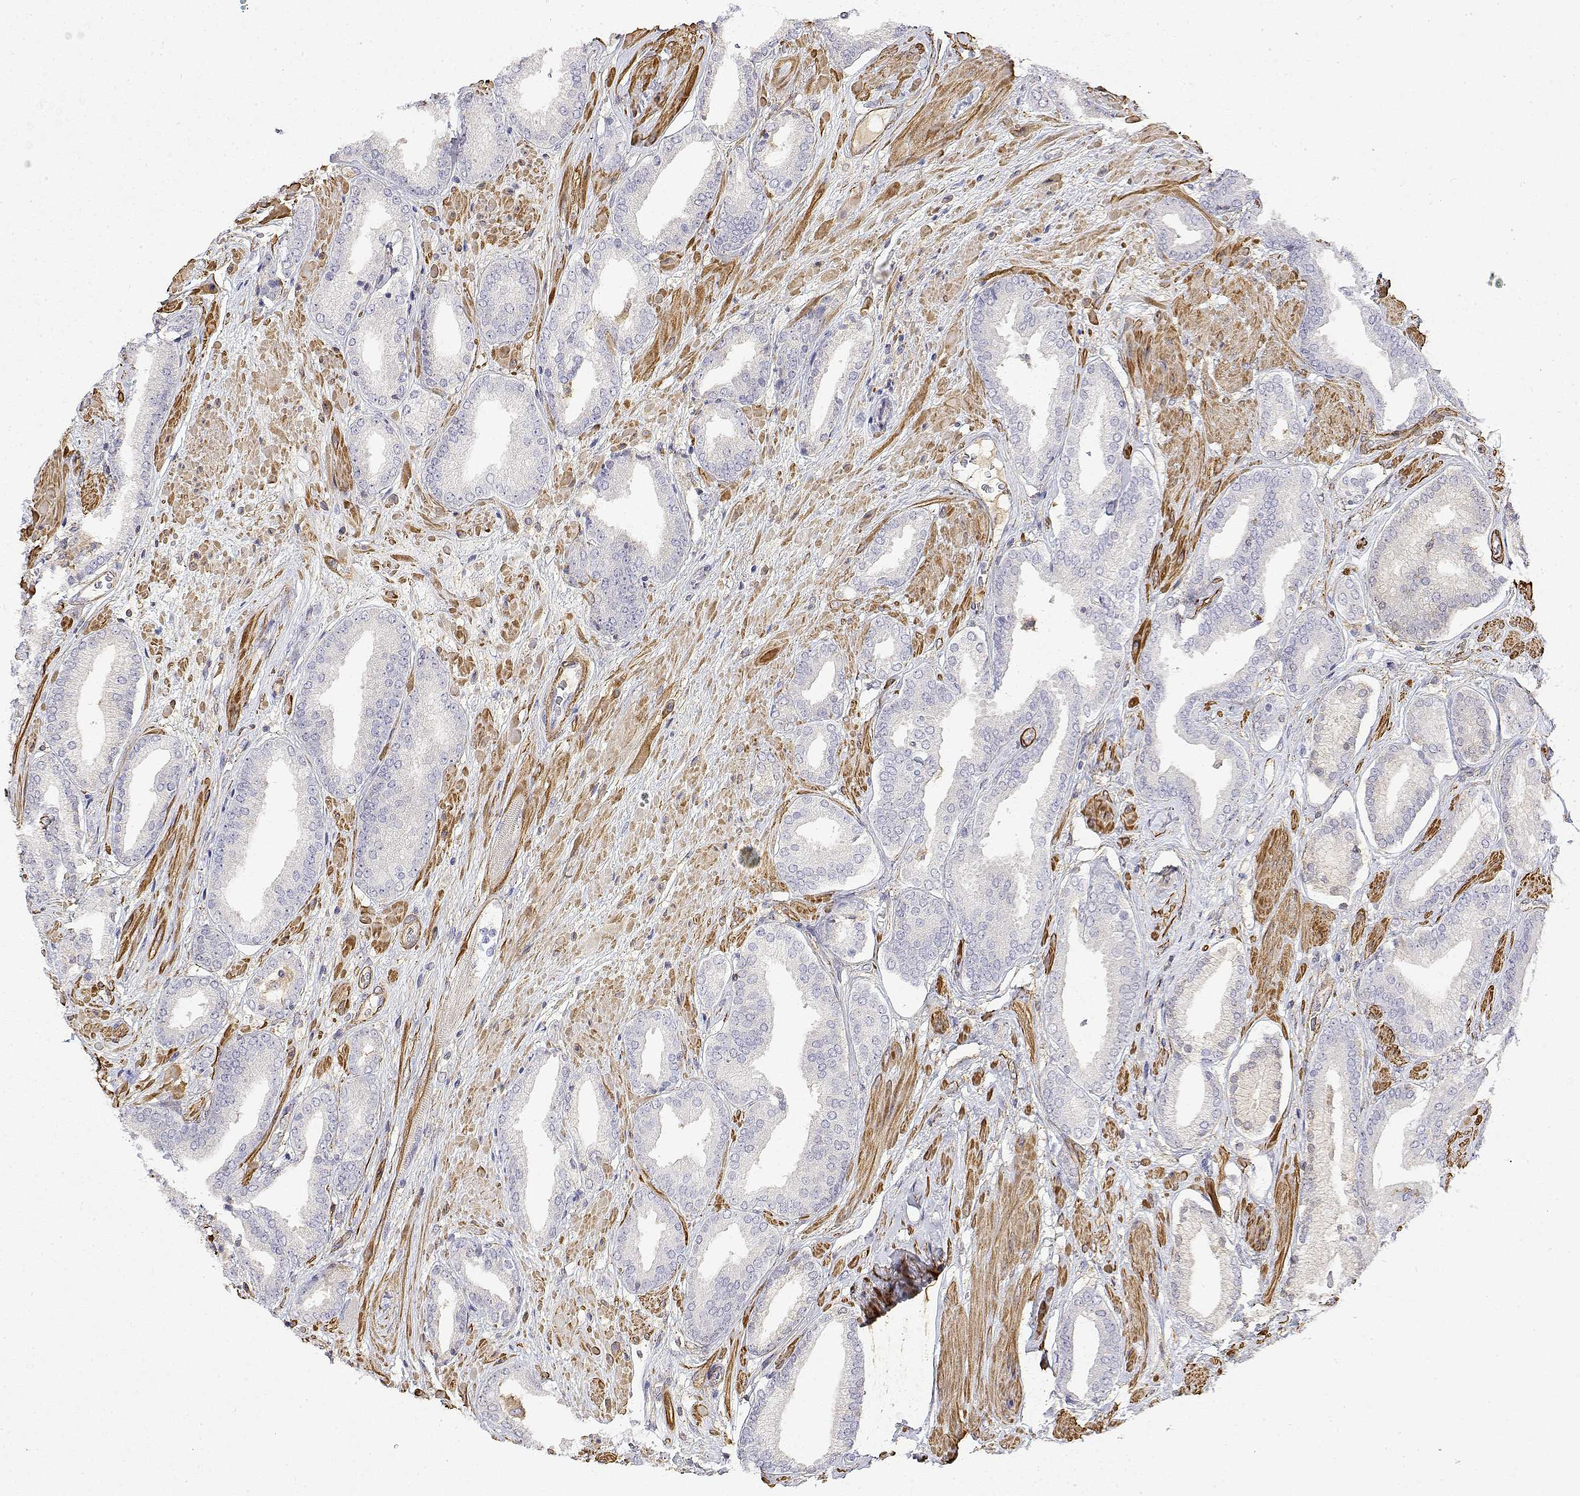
{"staining": {"intensity": "negative", "quantity": "none", "location": "none"}, "tissue": "prostate cancer", "cell_type": "Tumor cells", "image_type": "cancer", "snomed": [{"axis": "morphology", "description": "Adenocarcinoma, High grade"}, {"axis": "topography", "description": "Prostate"}], "caption": "Immunohistochemistry histopathology image of prostate cancer stained for a protein (brown), which exhibits no staining in tumor cells.", "gene": "SOWAHD", "patient": {"sex": "male", "age": 56}}